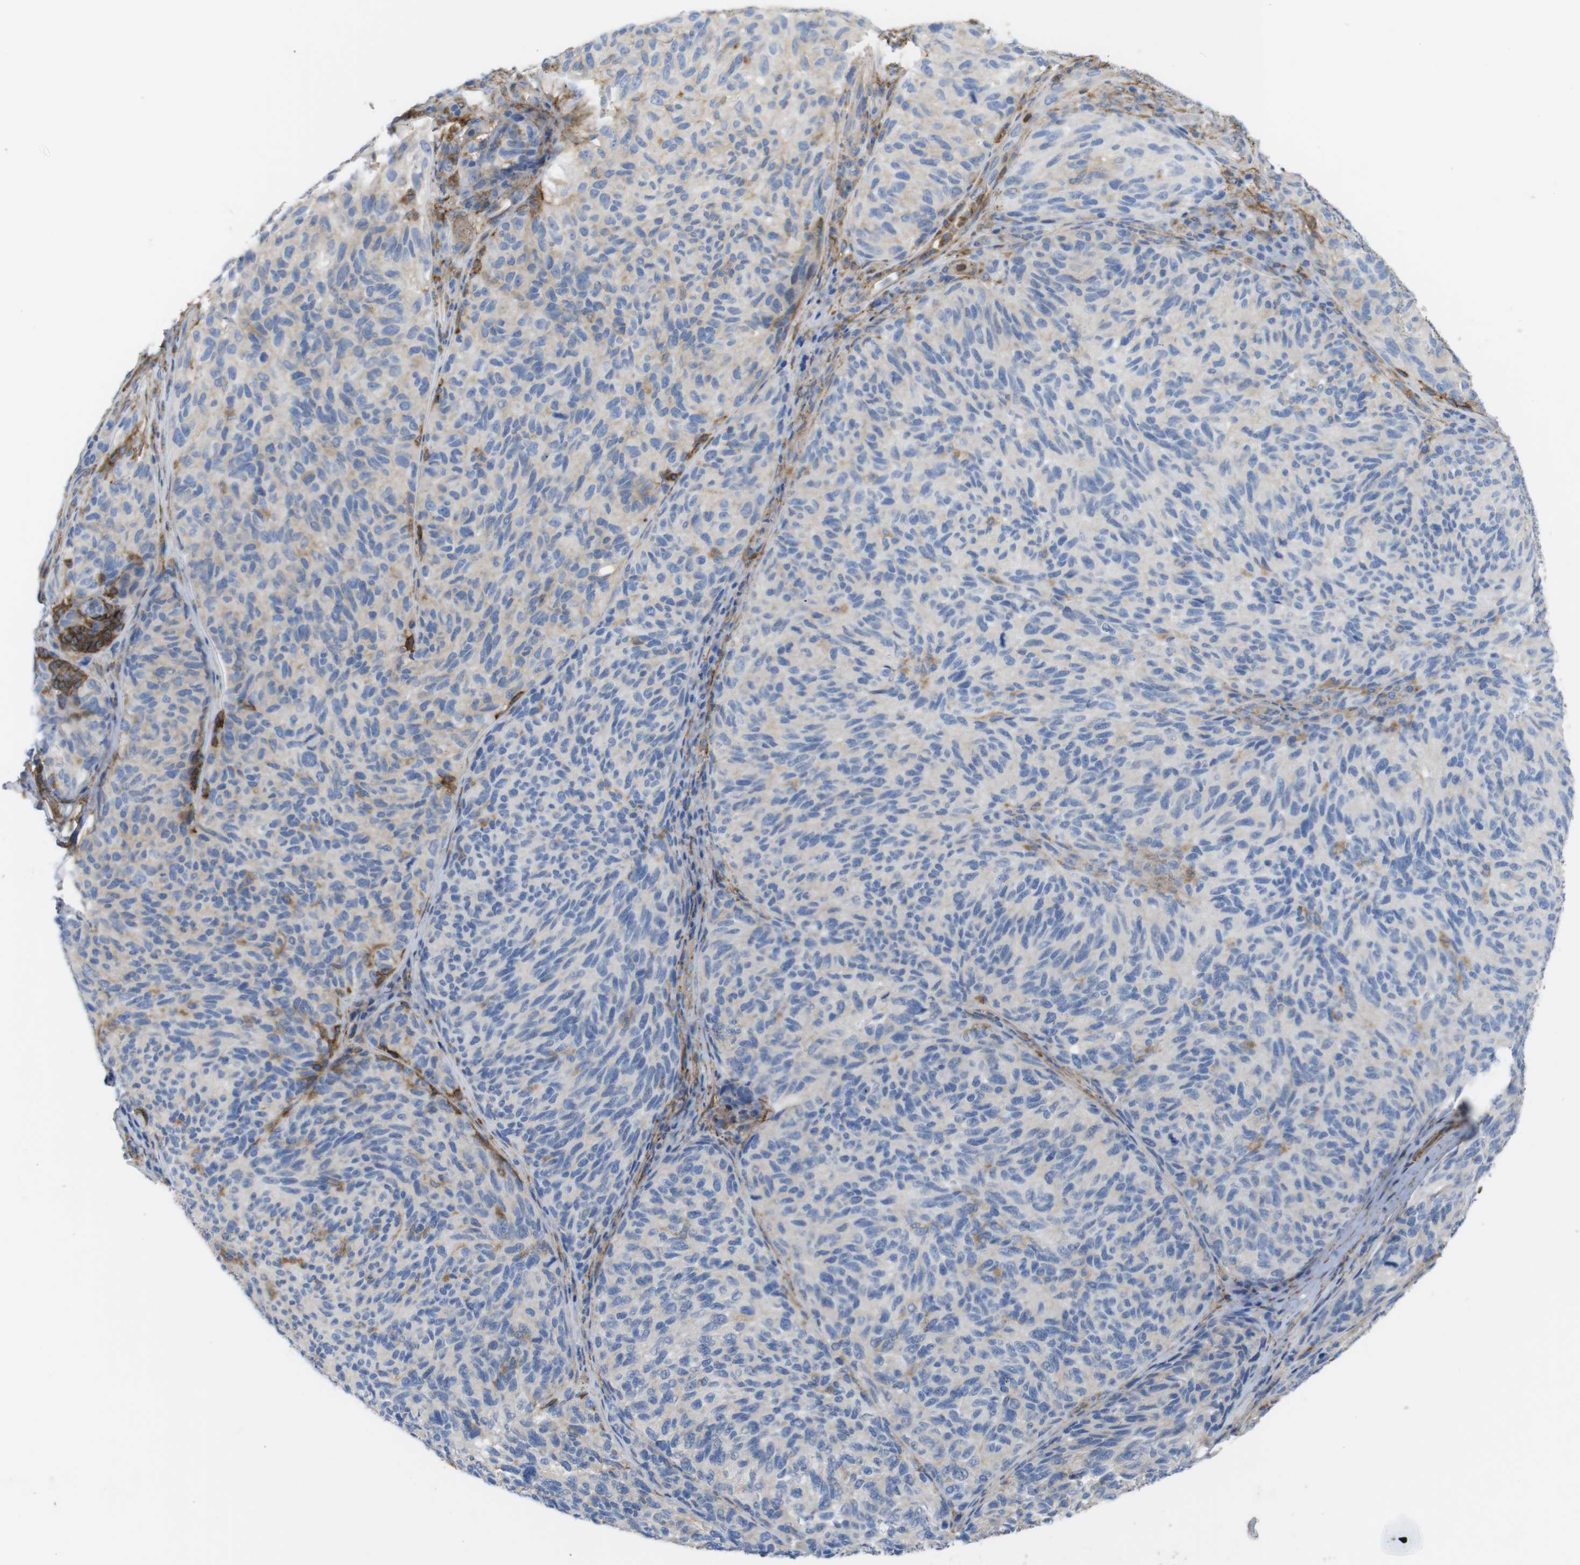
{"staining": {"intensity": "negative", "quantity": "none", "location": "none"}, "tissue": "melanoma", "cell_type": "Tumor cells", "image_type": "cancer", "snomed": [{"axis": "morphology", "description": "Malignant melanoma, NOS"}, {"axis": "topography", "description": "Skin"}], "caption": "This is an immunohistochemistry histopathology image of melanoma. There is no staining in tumor cells.", "gene": "CYBRD1", "patient": {"sex": "female", "age": 73}}